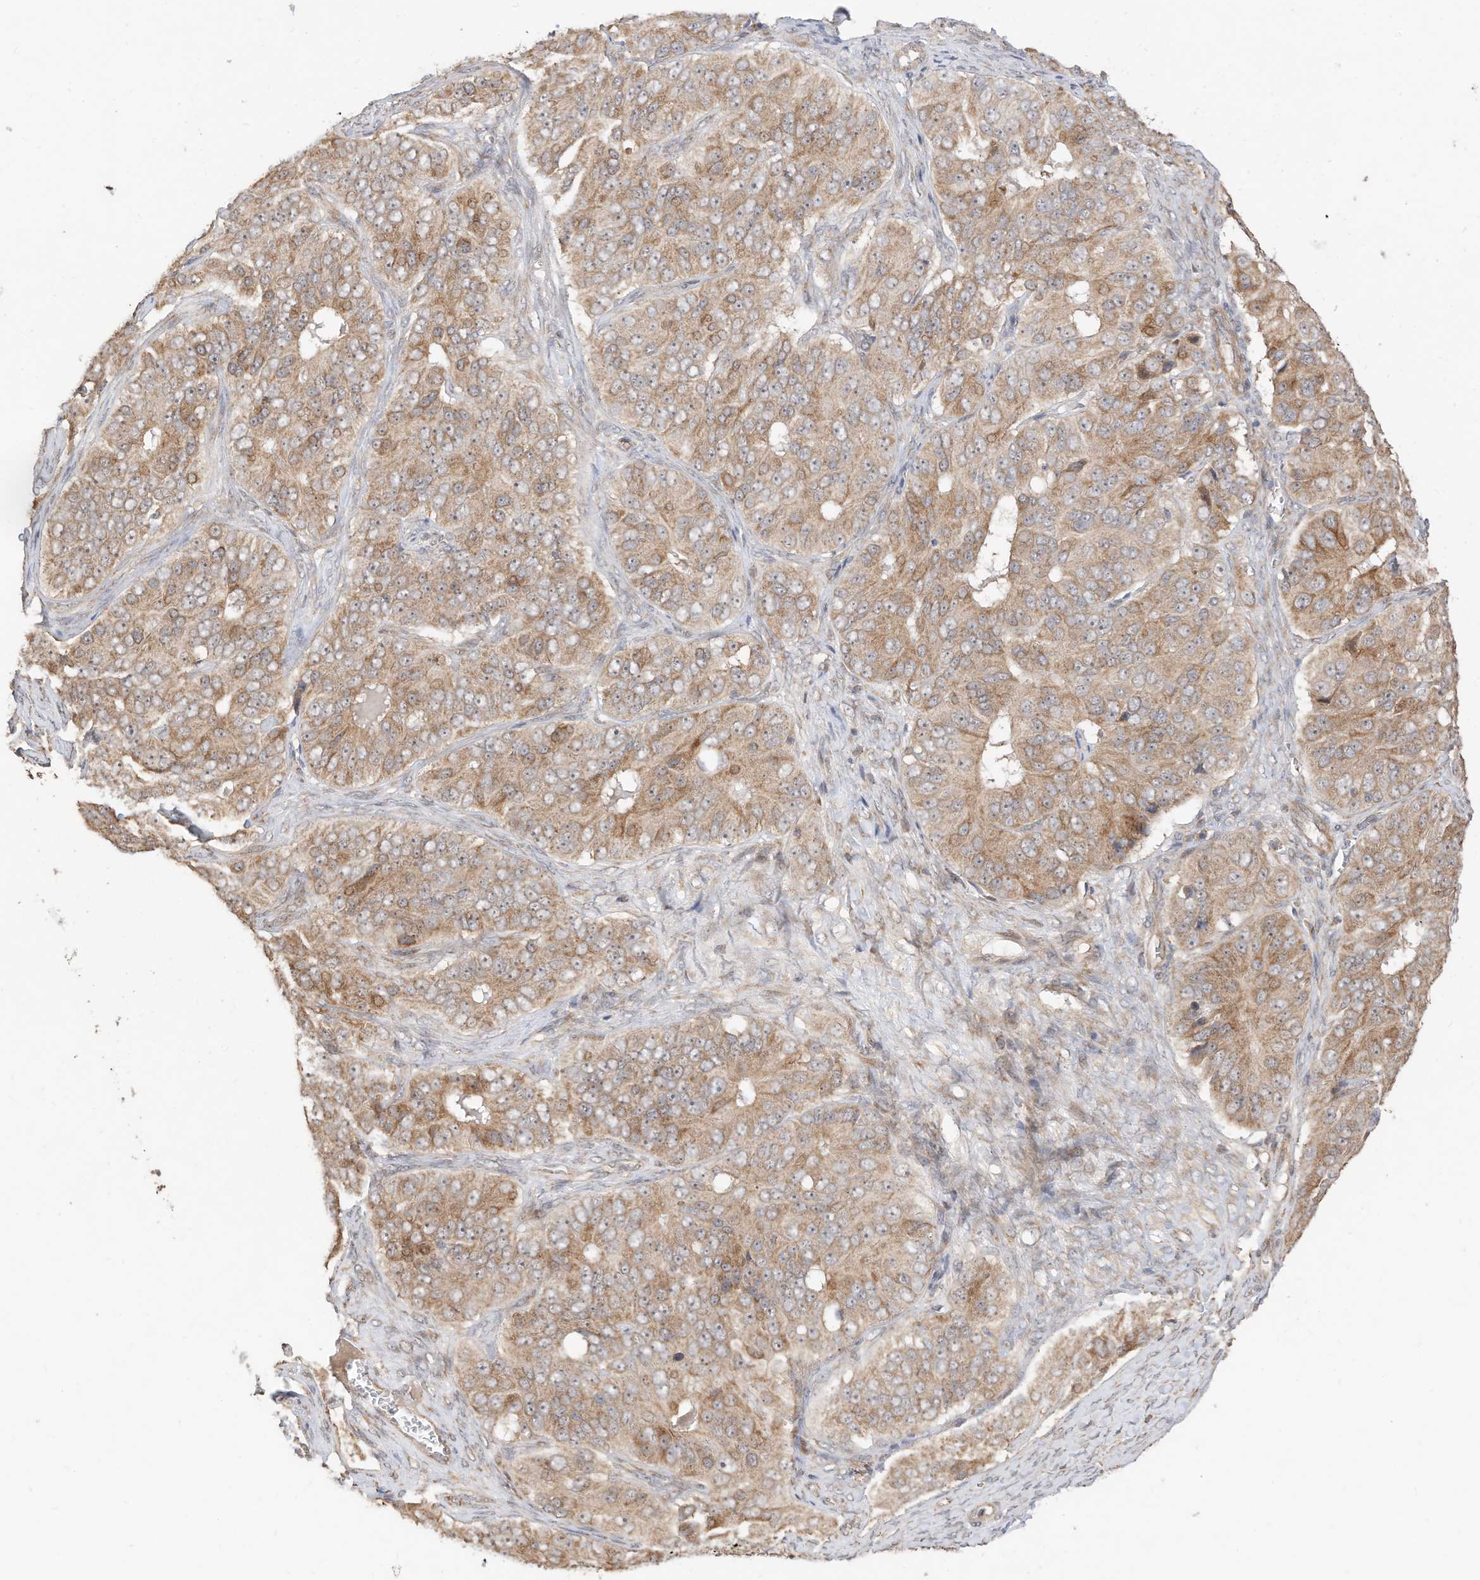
{"staining": {"intensity": "moderate", "quantity": "25%-75%", "location": "cytoplasmic/membranous"}, "tissue": "ovarian cancer", "cell_type": "Tumor cells", "image_type": "cancer", "snomed": [{"axis": "morphology", "description": "Carcinoma, endometroid"}, {"axis": "topography", "description": "Ovary"}], "caption": "Protein positivity by immunohistochemistry (IHC) exhibits moderate cytoplasmic/membranous expression in about 25%-75% of tumor cells in ovarian cancer (endometroid carcinoma).", "gene": "CAGE1", "patient": {"sex": "female", "age": 51}}